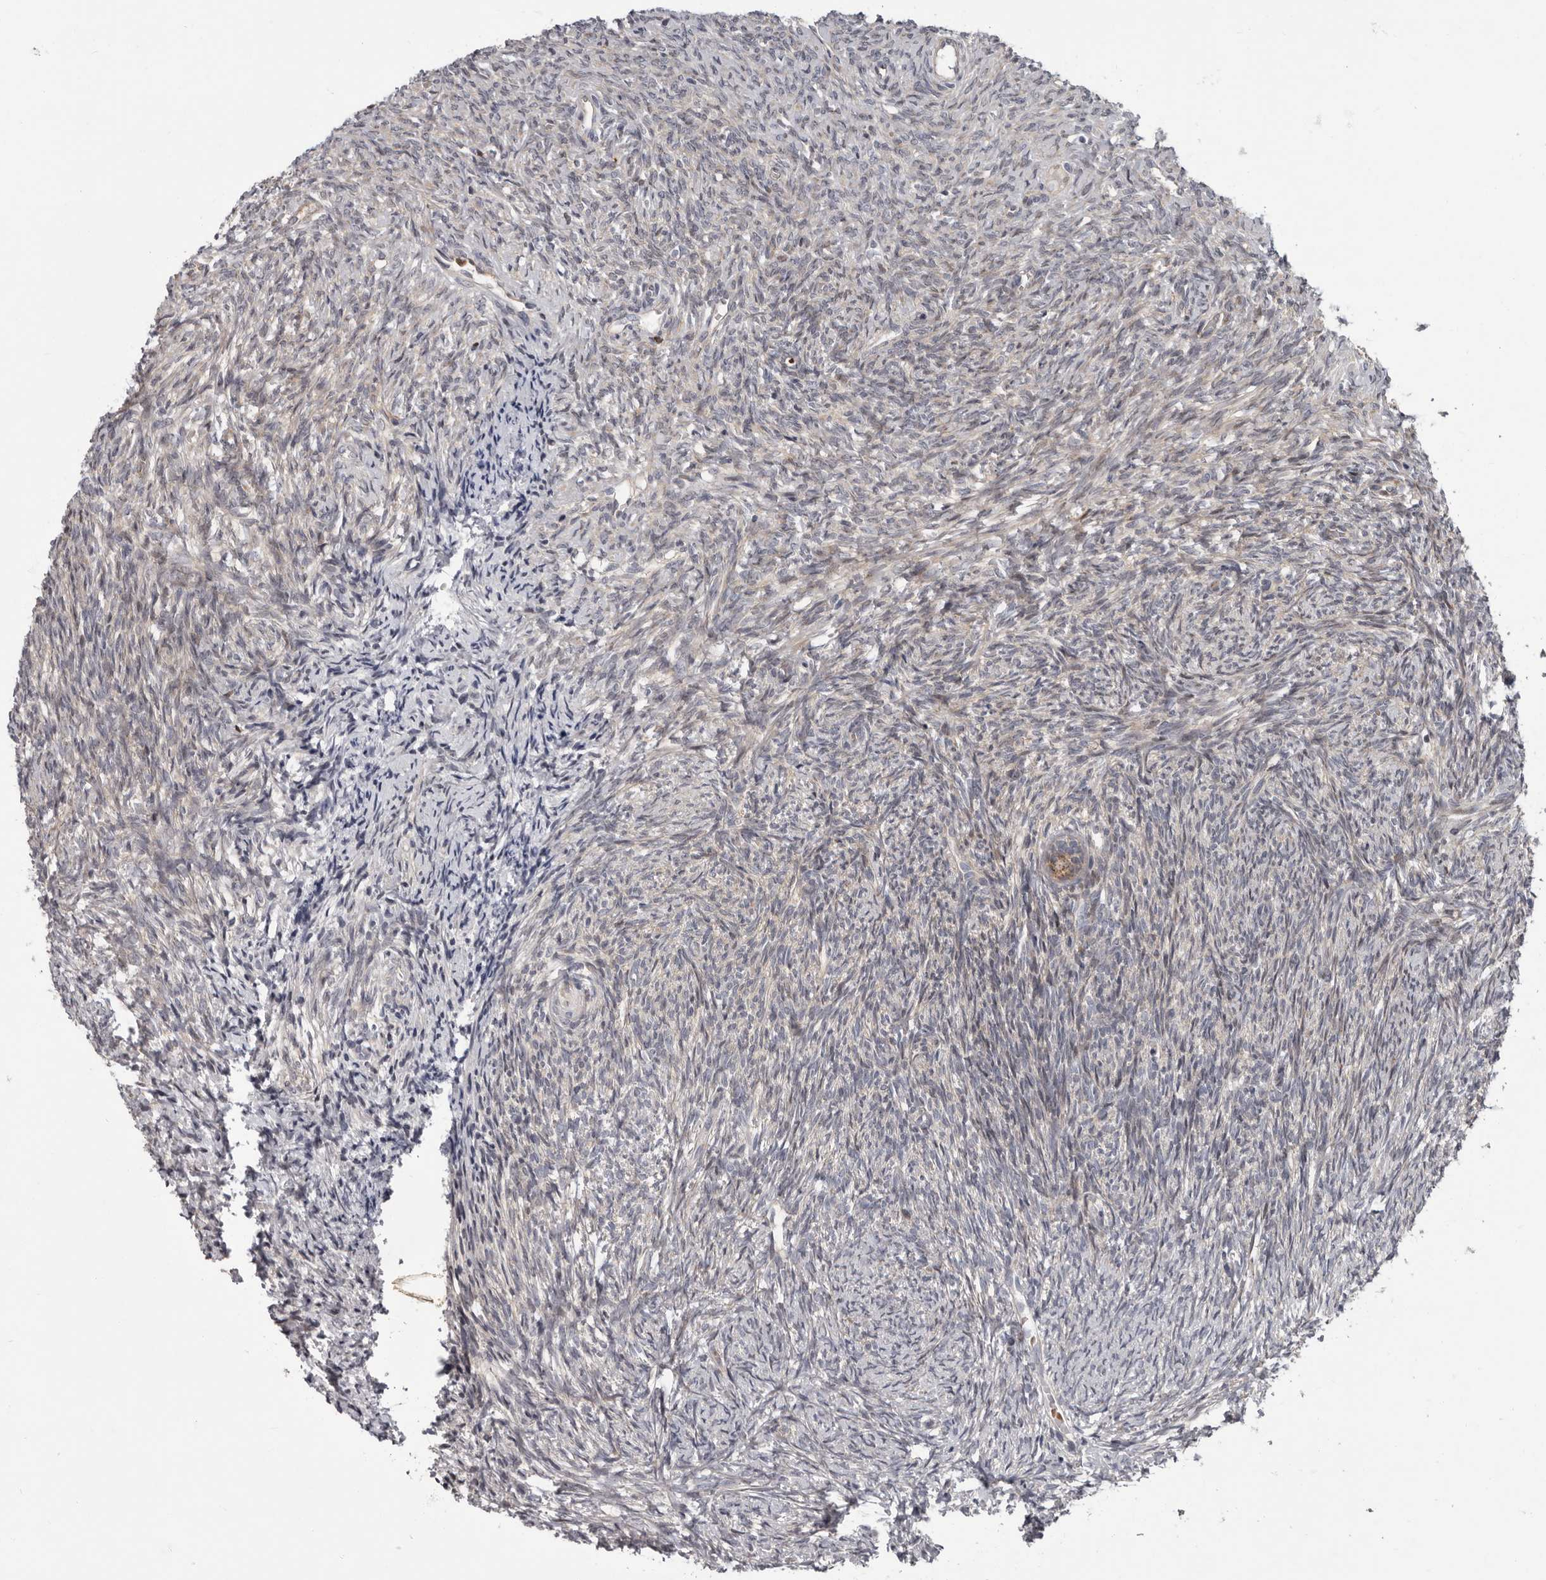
{"staining": {"intensity": "negative", "quantity": "none", "location": "none"}, "tissue": "ovary", "cell_type": "Follicle cells", "image_type": "normal", "snomed": [{"axis": "morphology", "description": "Normal tissue, NOS"}, {"axis": "topography", "description": "Ovary"}], "caption": "The photomicrograph exhibits no significant staining in follicle cells of ovary.", "gene": "FGFR4", "patient": {"sex": "female", "age": 41}}